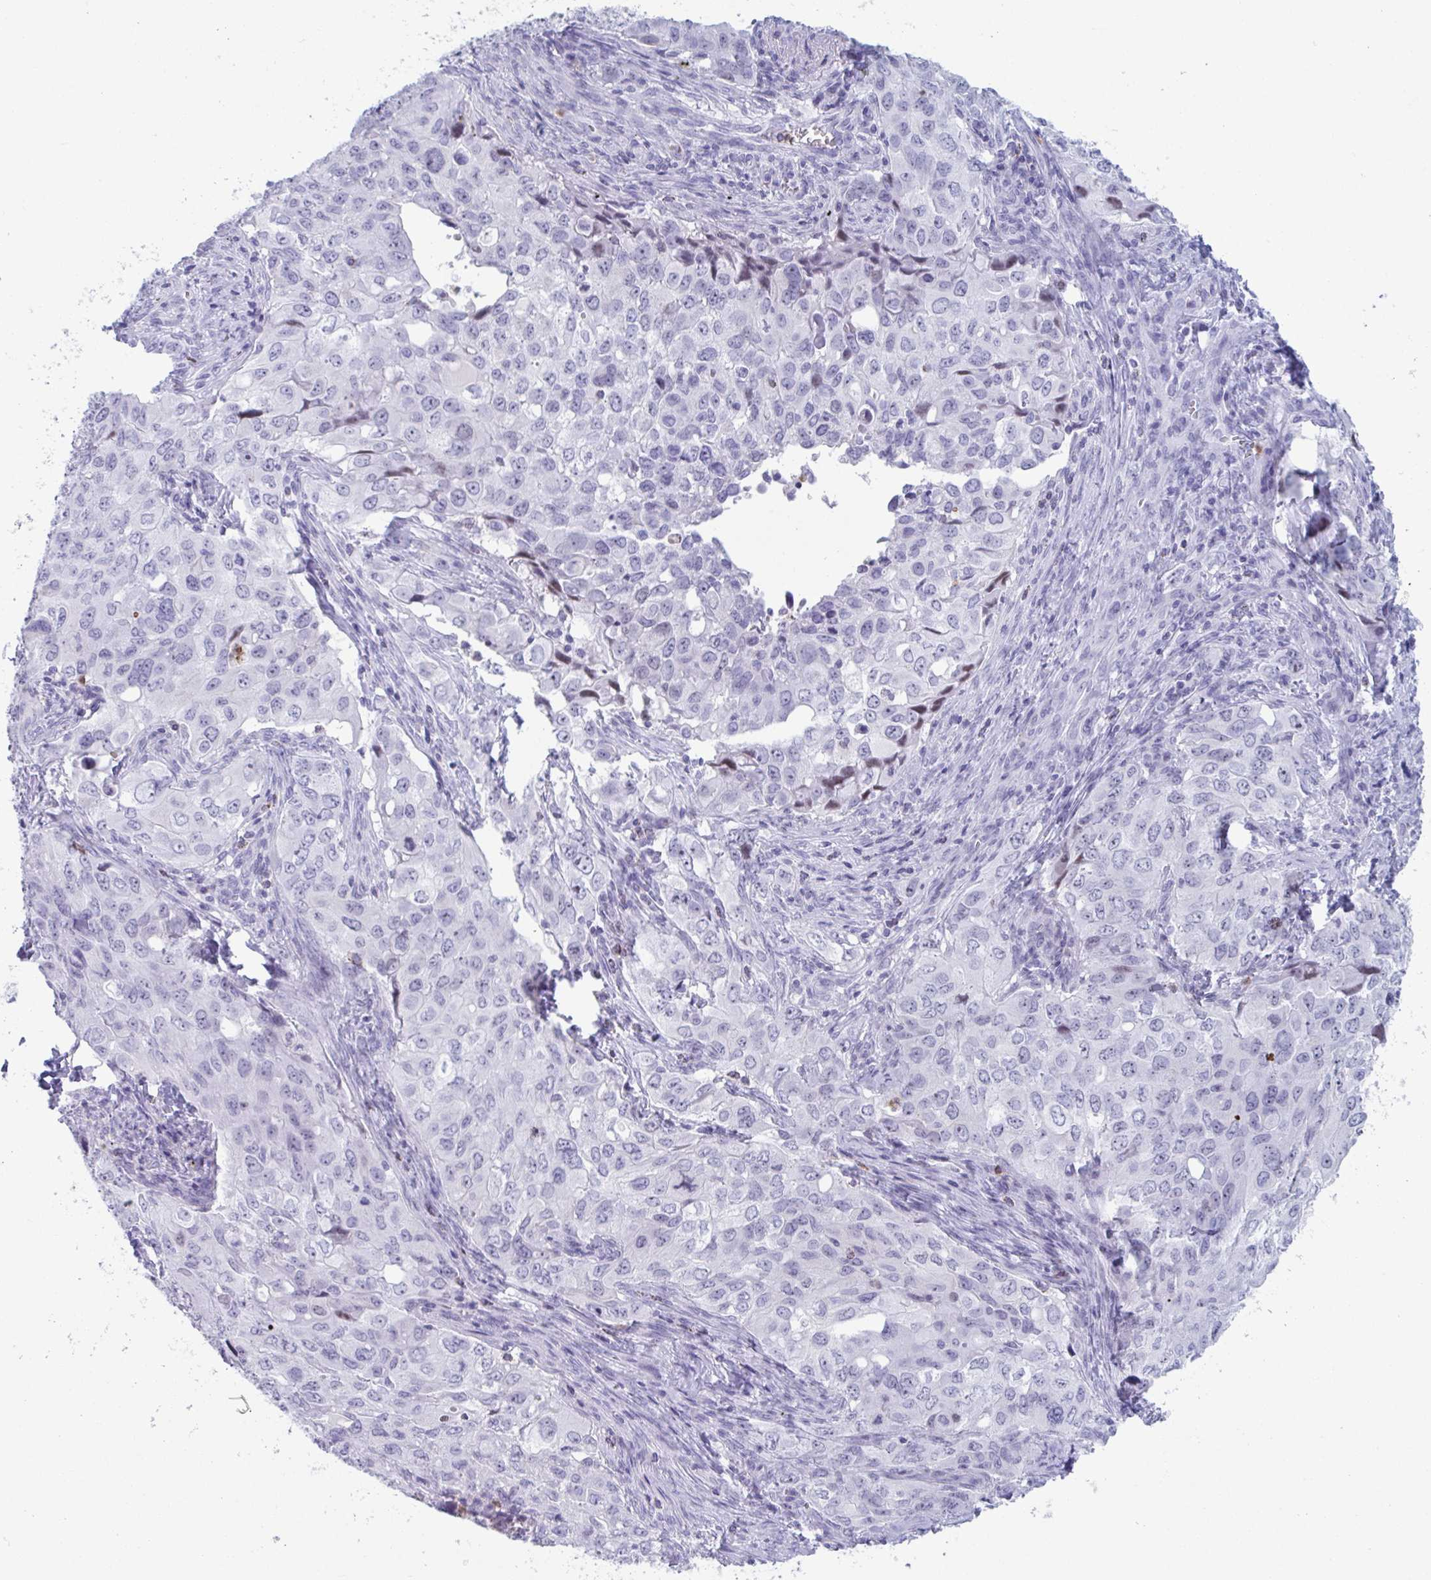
{"staining": {"intensity": "negative", "quantity": "none", "location": "none"}, "tissue": "lung cancer", "cell_type": "Tumor cells", "image_type": "cancer", "snomed": [{"axis": "morphology", "description": "Adenocarcinoma, NOS"}, {"axis": "morphology", "description": "Adenocarcinoma, metastatic, NOS"}, {"axis": "topography", "description": "Lymph node"}, {"axis": "topography", "description": "Lung"}], "caption": "A photomicrograph of metastatic adenocarcinoma (lung) stained for a protein exhibits no brown staining in tumor cells.", "gene": "CYP4F11", "patient": {"sex": "female", "age": 42}}